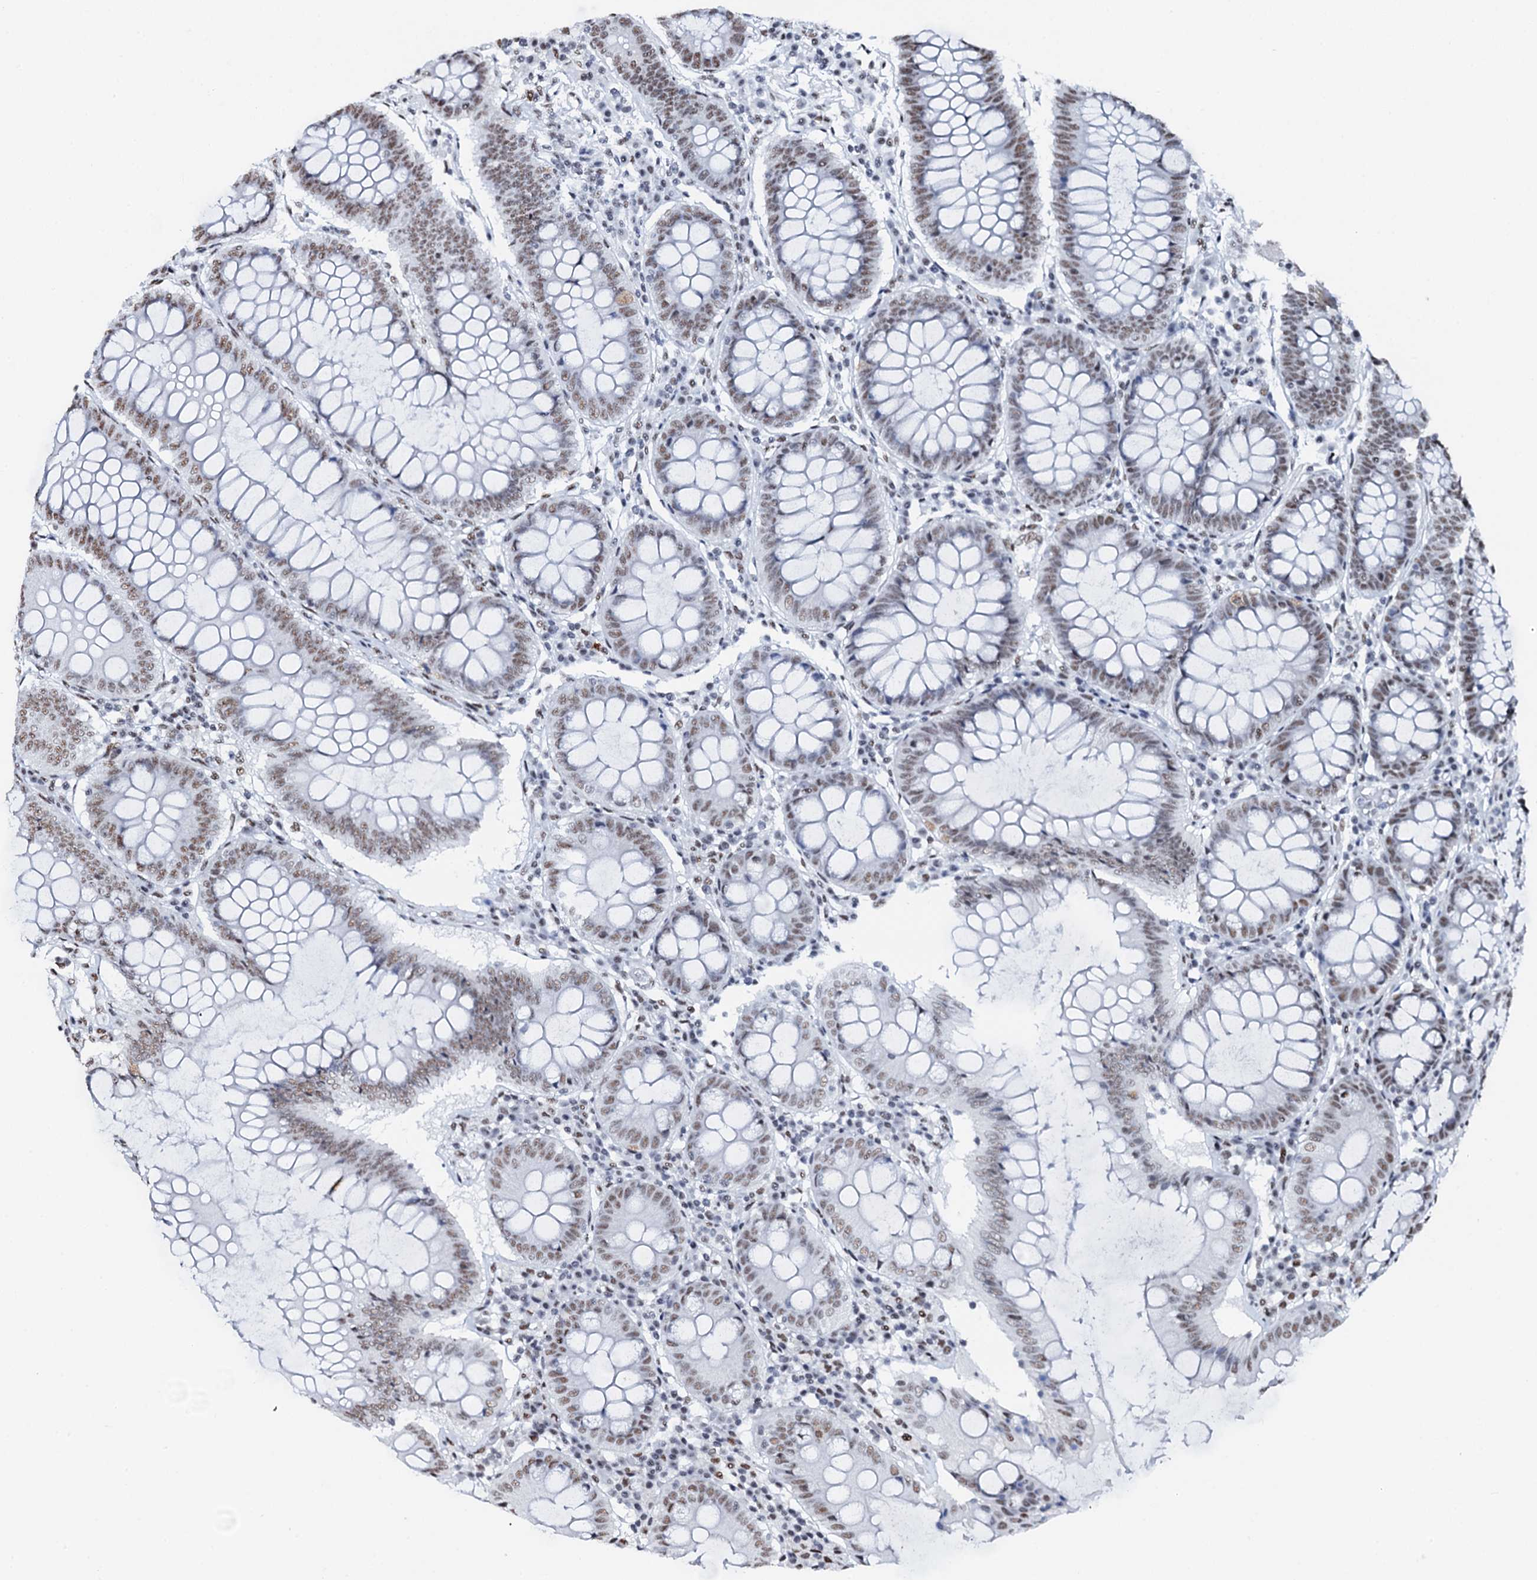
{"staining": {"intensity": "moderate", "quantity": ">75%", "location": "nuclear"}, "tissue": "colorectal cancer", "cell_type": "Tumor cells", "image_type": "cancer", "snomed": [{"axis": "morphology", "description": "Normal tissue, NOS"}, {"axis": "morphology", "description": "Adenocarcinoma, NOS"}, {"axis": "topography", "description": "Colon"}], "caption": "Adenocarcinoma (colorectal) stained with immunohistochemistry displays moderate nuclear staining in approximately >75% of tumor cells. (Stains: DAB (3,3'-diaminobenzidine) in brown, nuclei in blue, Microscopy: brightfield microscopy at high magnification).", "gene": "NKAPD1", "patient": {"sex": "female", "age": 75}}